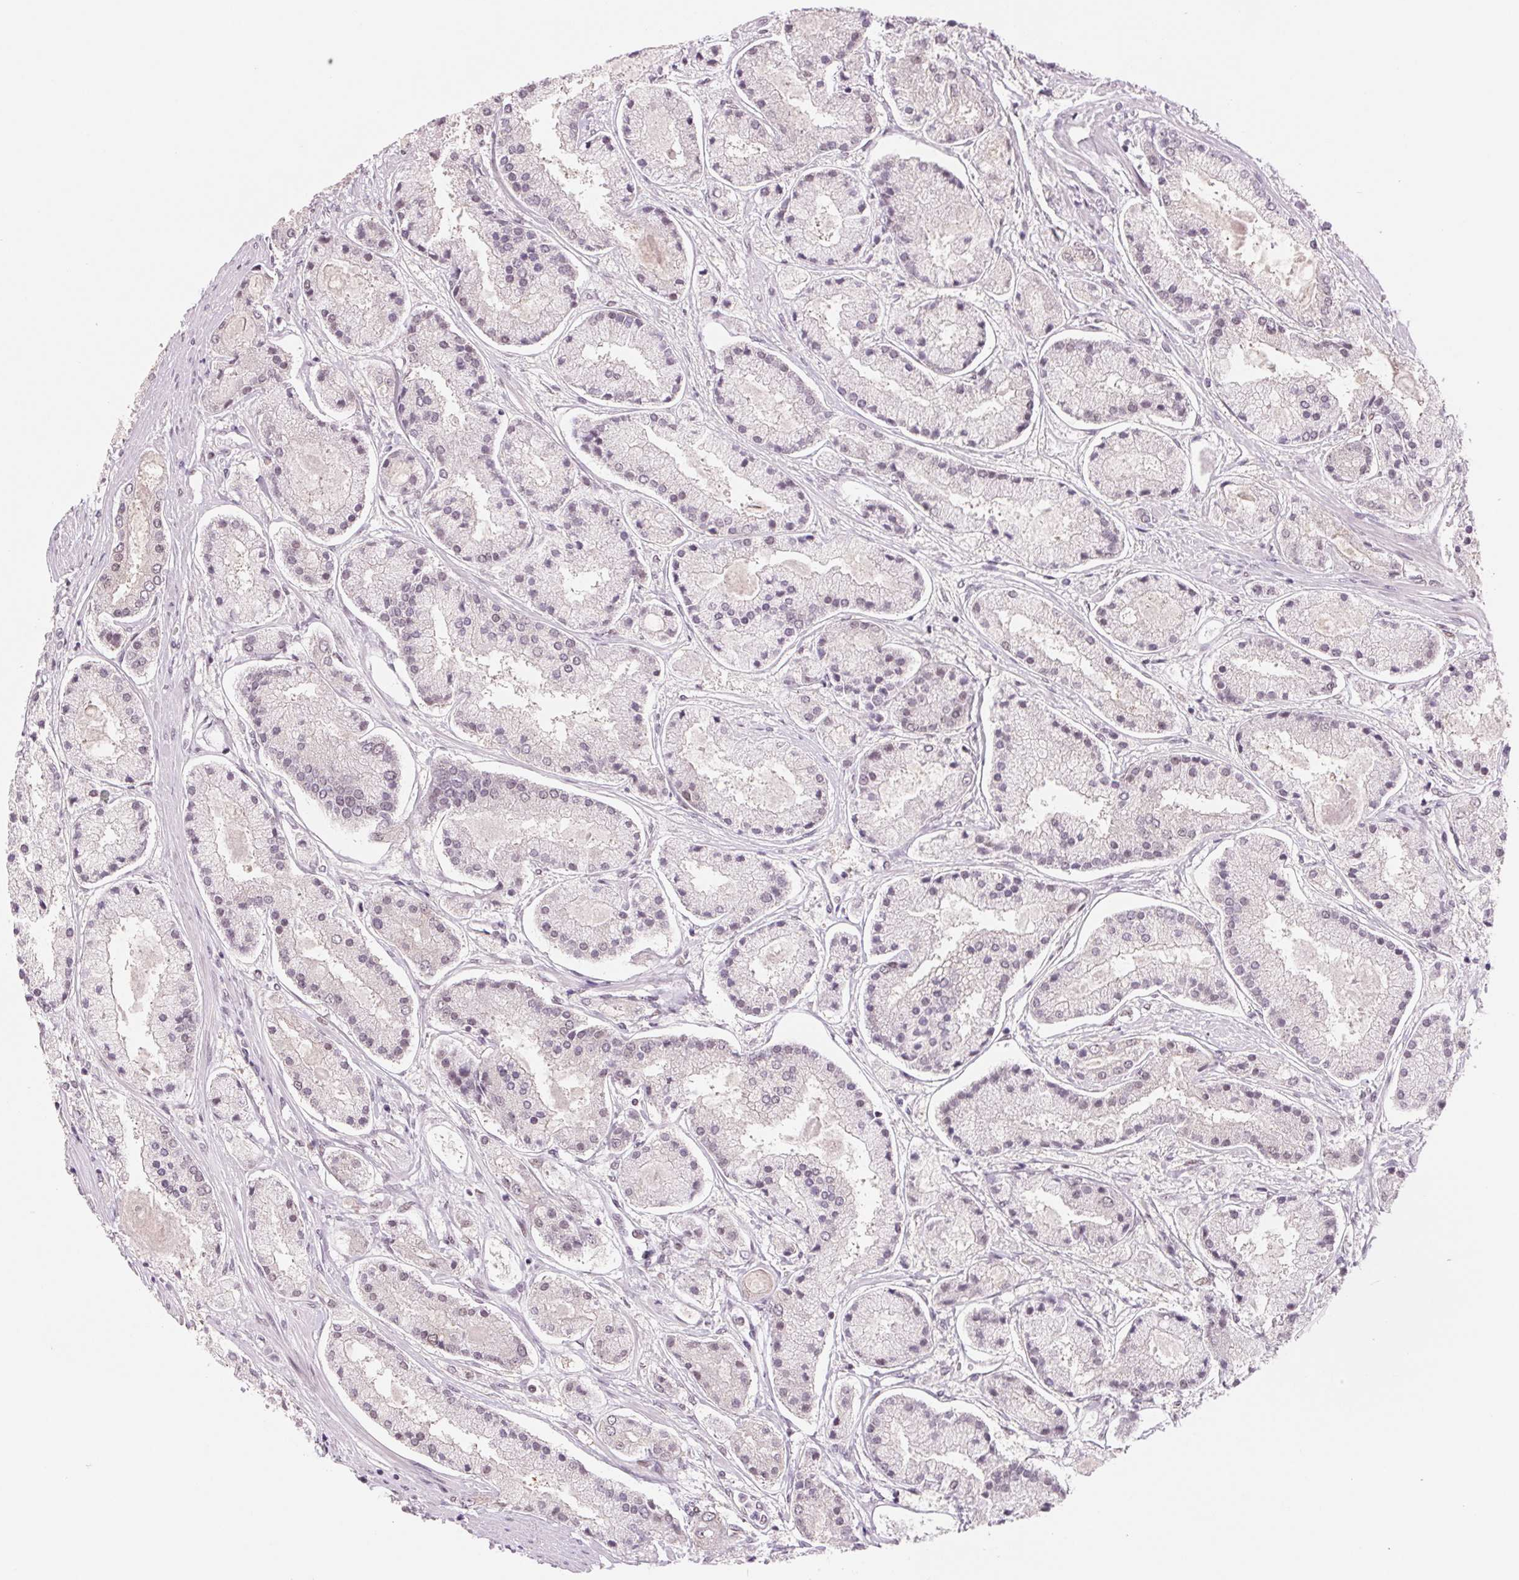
{"staining": {"intensity": "weak", "quantity": "<25%", "location": "cytoplasmic/membranous,nuclear"}, "tissue": "prostate cancer", "cell_type": "Tumor cells", "image_type": "cancer", "snomed": [{"axis": "morphology", "description": "Adenocarcinoma, High grade"}, {"axis": "topography", "description": "Prostate"}], "caption": "High power microscopy photomicrograph of an IHC micrograph of high-grade adenocarcinoma (prostate), revealing no significant expression in tumor cells.", "gene": "DNAJB6", "patient": {"sex": "male", "age": 67}}